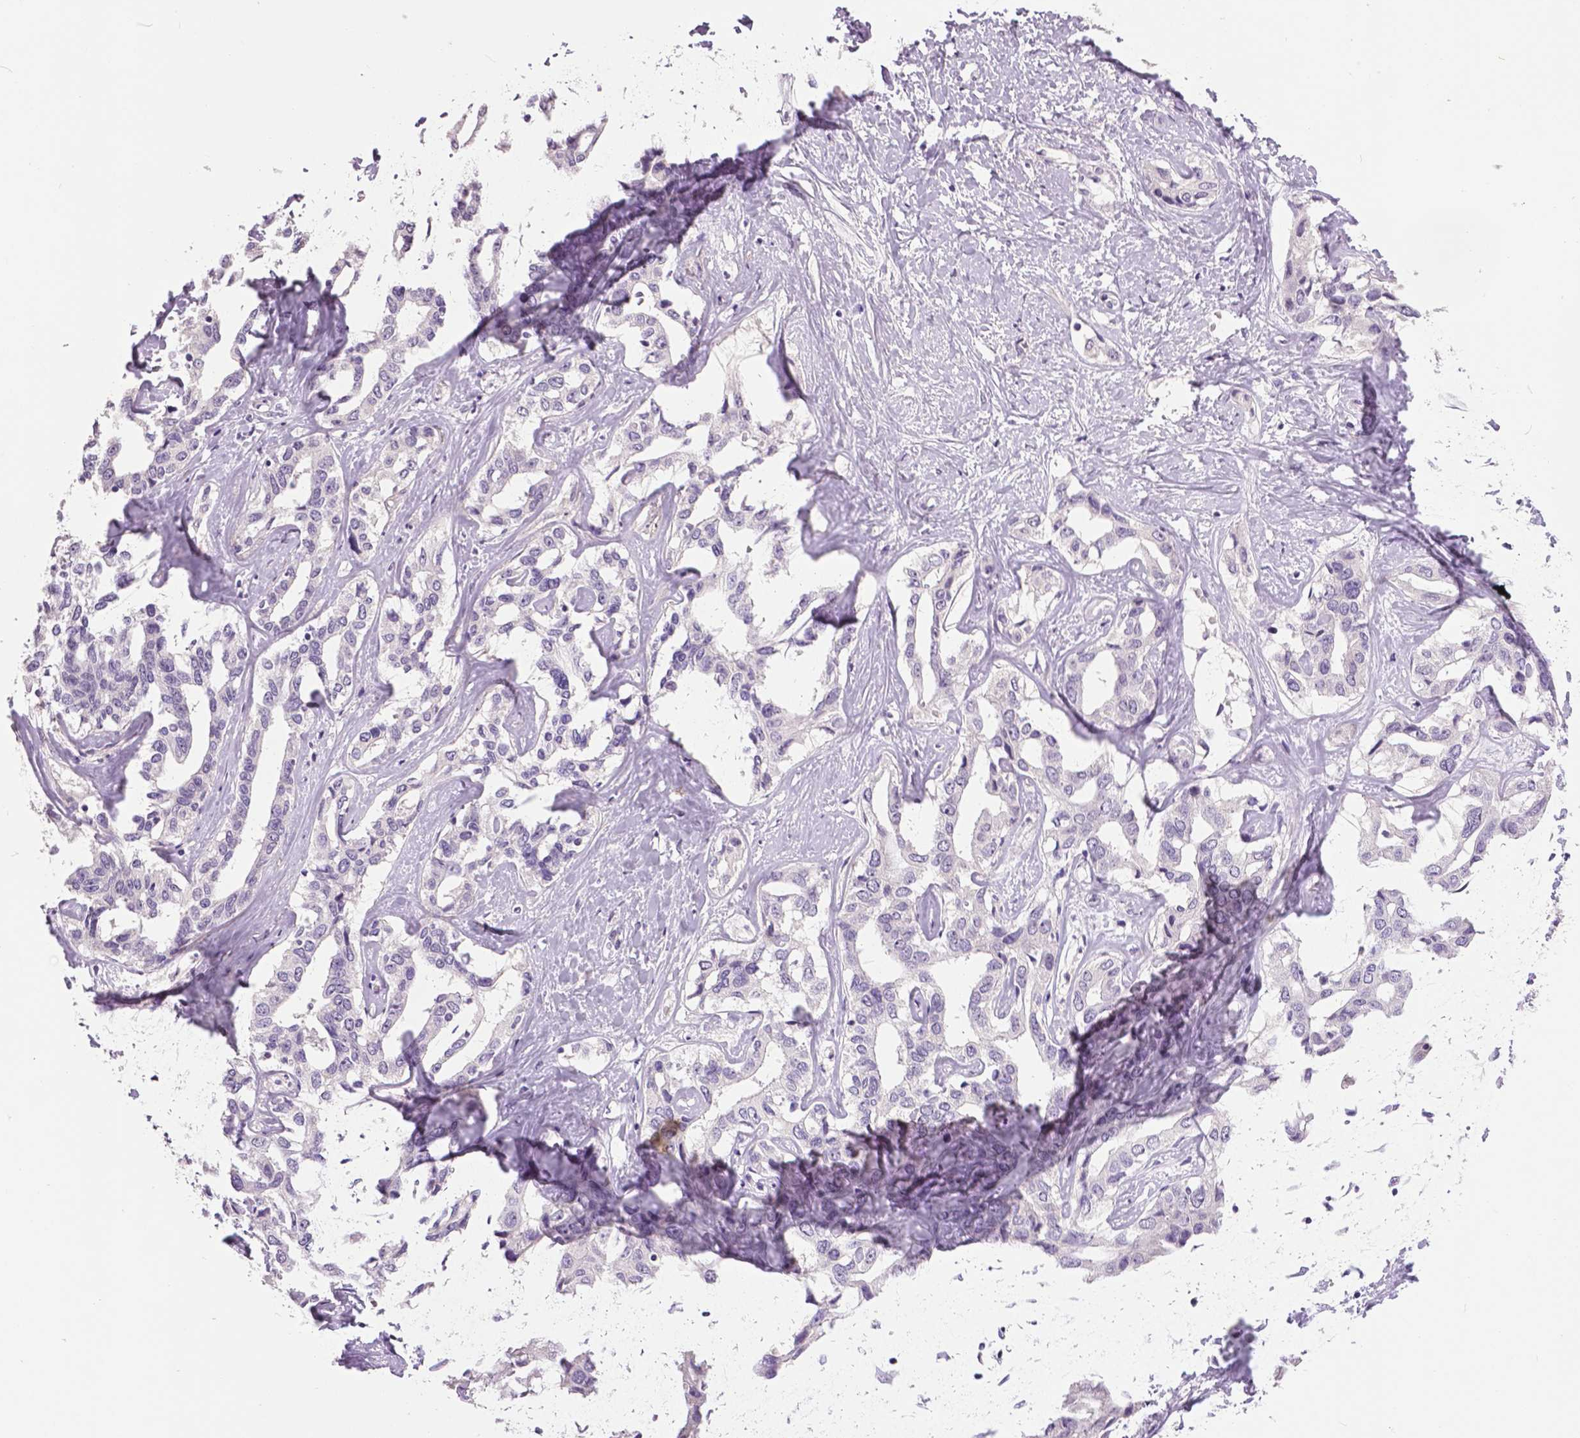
{"staining": {"intensity": "negative", "quantity": "none", "location": "none"}, "tissue": "liver cancer", "cell_type": "Tumor cells", "image_type": "cancer", "snomed": [{"axis": "morphology", "description": "Cholangiocarcinoma"}, {"axis": "topography", "description": "Liver"}], "caption": "Liver cancer was stained to show a protein in brown. There is no significant expression in tumor cells. (Brightfield microscopy of DAB (3,3'-diaminobenzidine) immunohistochemistry at high magnification).", "gene": "FOXA1", "patient": {"sex": "male", "age": 59}}